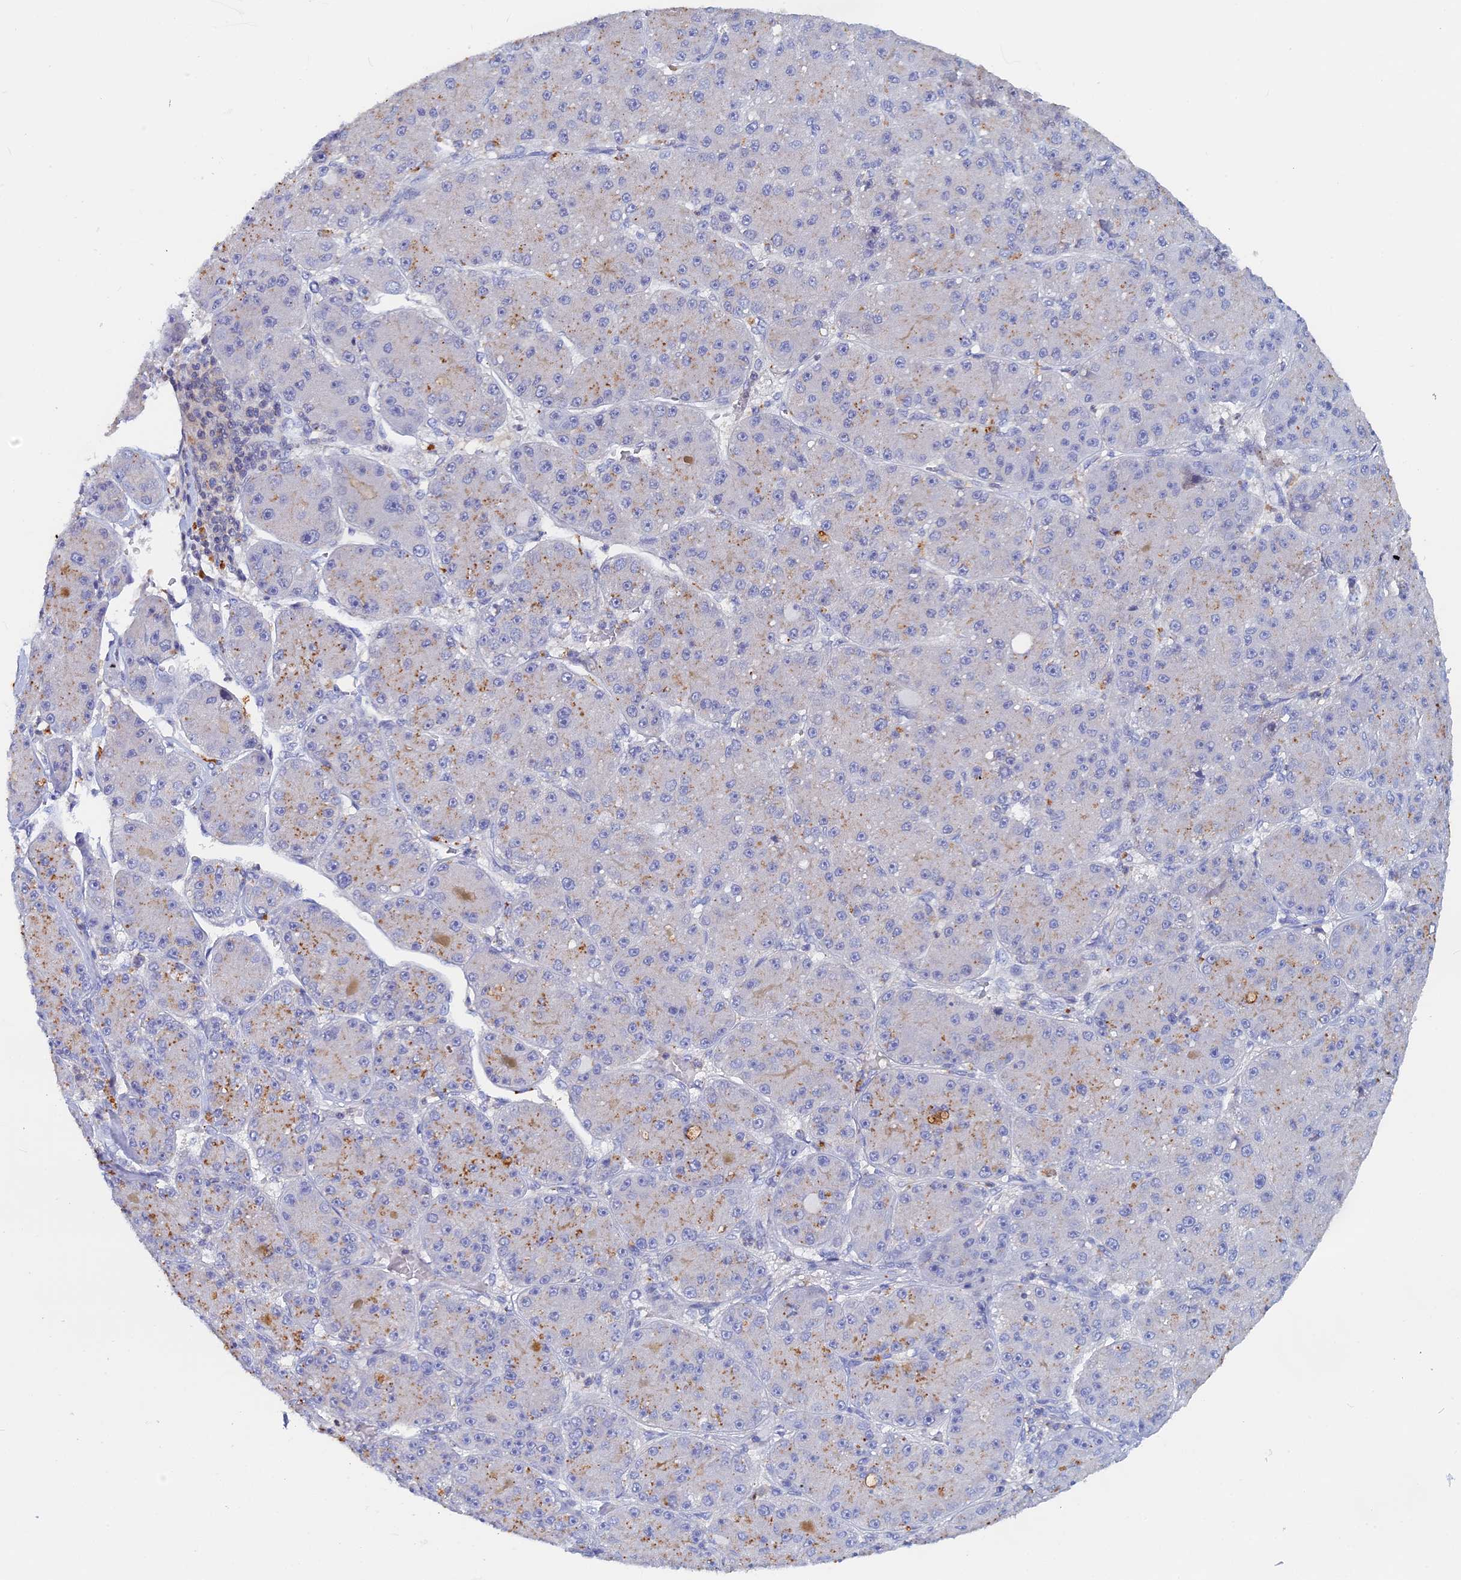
{"staining": {"intensity": "moderate", "quantity": "<25%", "location": "cytoplasmic/membranous"}, "tissue": "liver cancer", "cell_type": "Tumor cells", "image_type": "cancer", "snomed": [{"axis": "morphology", "description": "Carcinoma, Hepatocellular, NOS"}, {"axis": "topography", "description": "Liver"}], "caption": "High-magnification brightfield microscopy of liver cancer (hepatocellular carcinoma) stained with DAB (brown) and counterstained with hematoxylin (blue). tumor cells exhibit moderate cytoplasmic/membranous staining is identified in approximately<25% of cells.", "gene": "ACP7", "patient": {"sex": "male", "age": 67}}